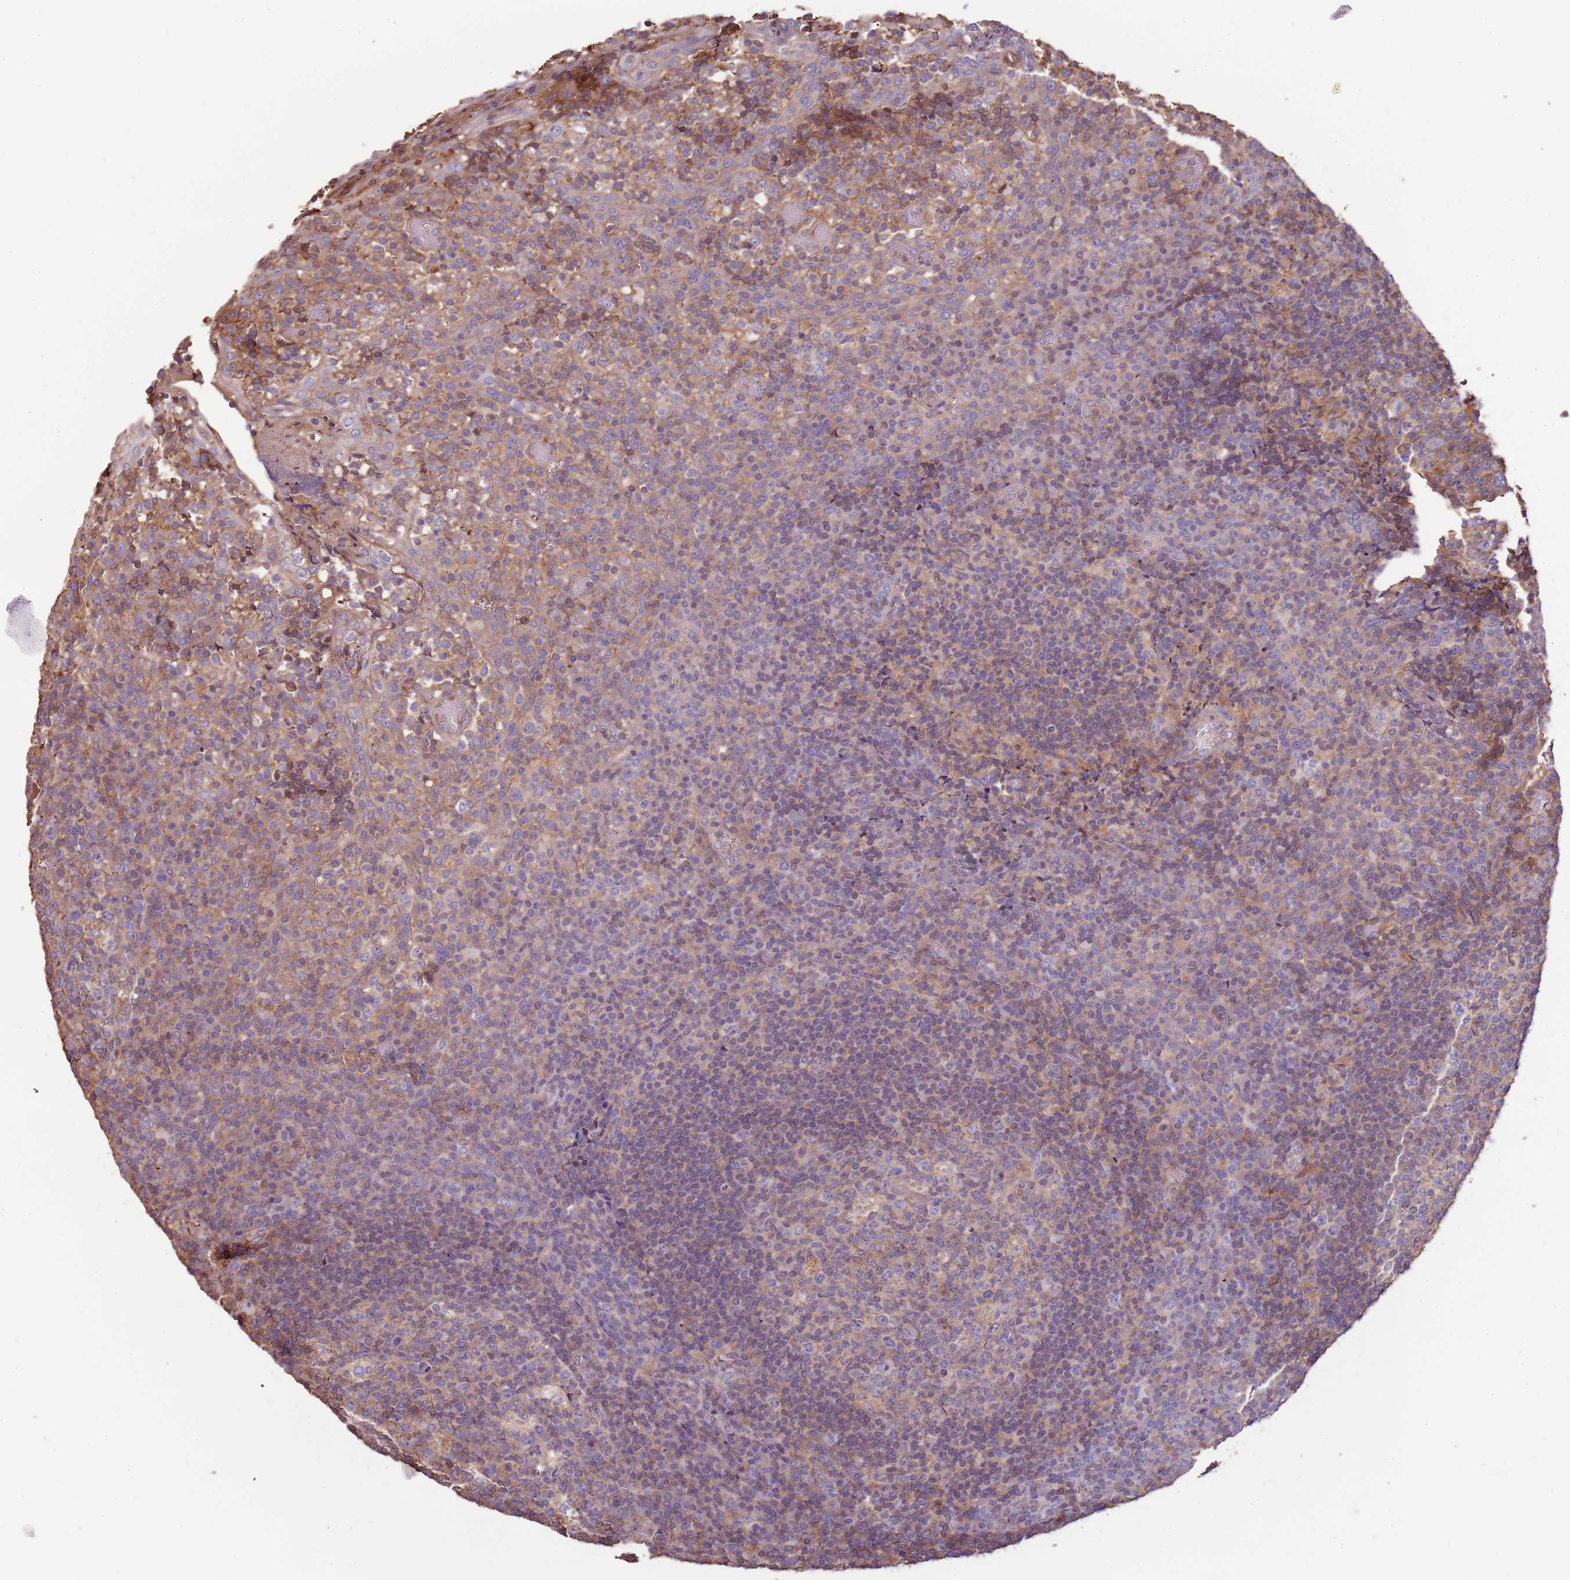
{"staining": {"intensity": "weak", "quantity": "25%-75%", "location": "cytoplasmic/membranous"}, "tissue": "tonsil", "cell_type": "Germinal center cells", "image_type": "normal", "snomed": [{"axis": "morphology", "description": "Normal tissue, NOS"}, {"axis": "topography", "description": "Tonsil"}], "caption": "This is an image of immunohistochemistry staining of normal tonsil, which shows weak staining in the cytoplasmic/membranous of germinal center cells.", "gene": "FECH", "patient": {"sex": "female", "age": 19}}